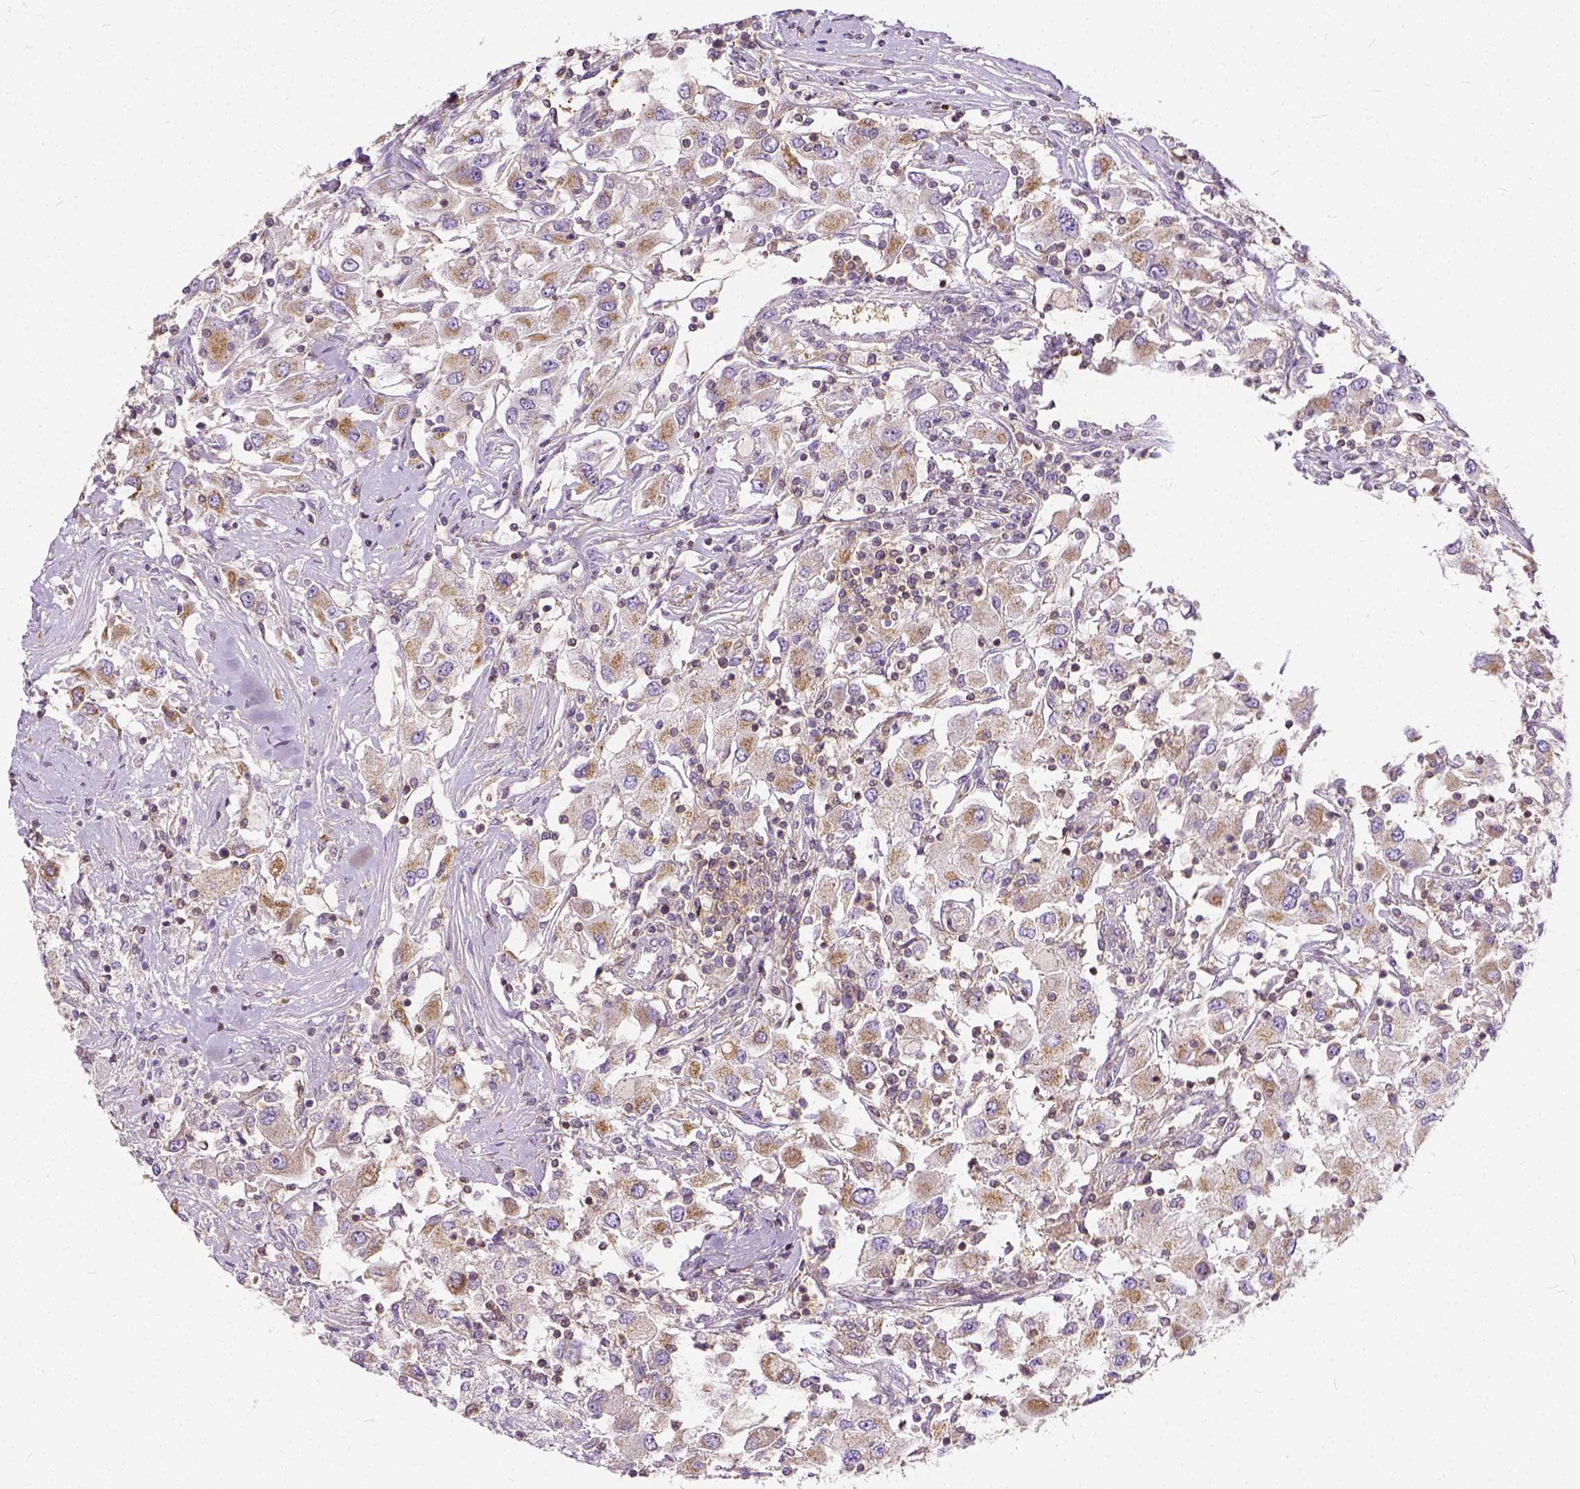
{"staining": {"intensity": "weak", "quantity": "25%-75%", "location": "cytoplasmic/membranous"}, "tissue": "renal cancer", "cell_type": "Tumor cells", "image_type": "cancer", "snomed": [{"axis": "morphology", "description": "Adenocarcinoma, NOS"}, {"axis": "topography", "description": "Kidney"}], "caption": "The micrograph displays a brown stain indicating the presence of a protein in the cytoplasmic/membranous of tumor cells in renal adenocarcinoma.", "gene": "CADM4", "patient": {"sex": "female", "age": 67}}